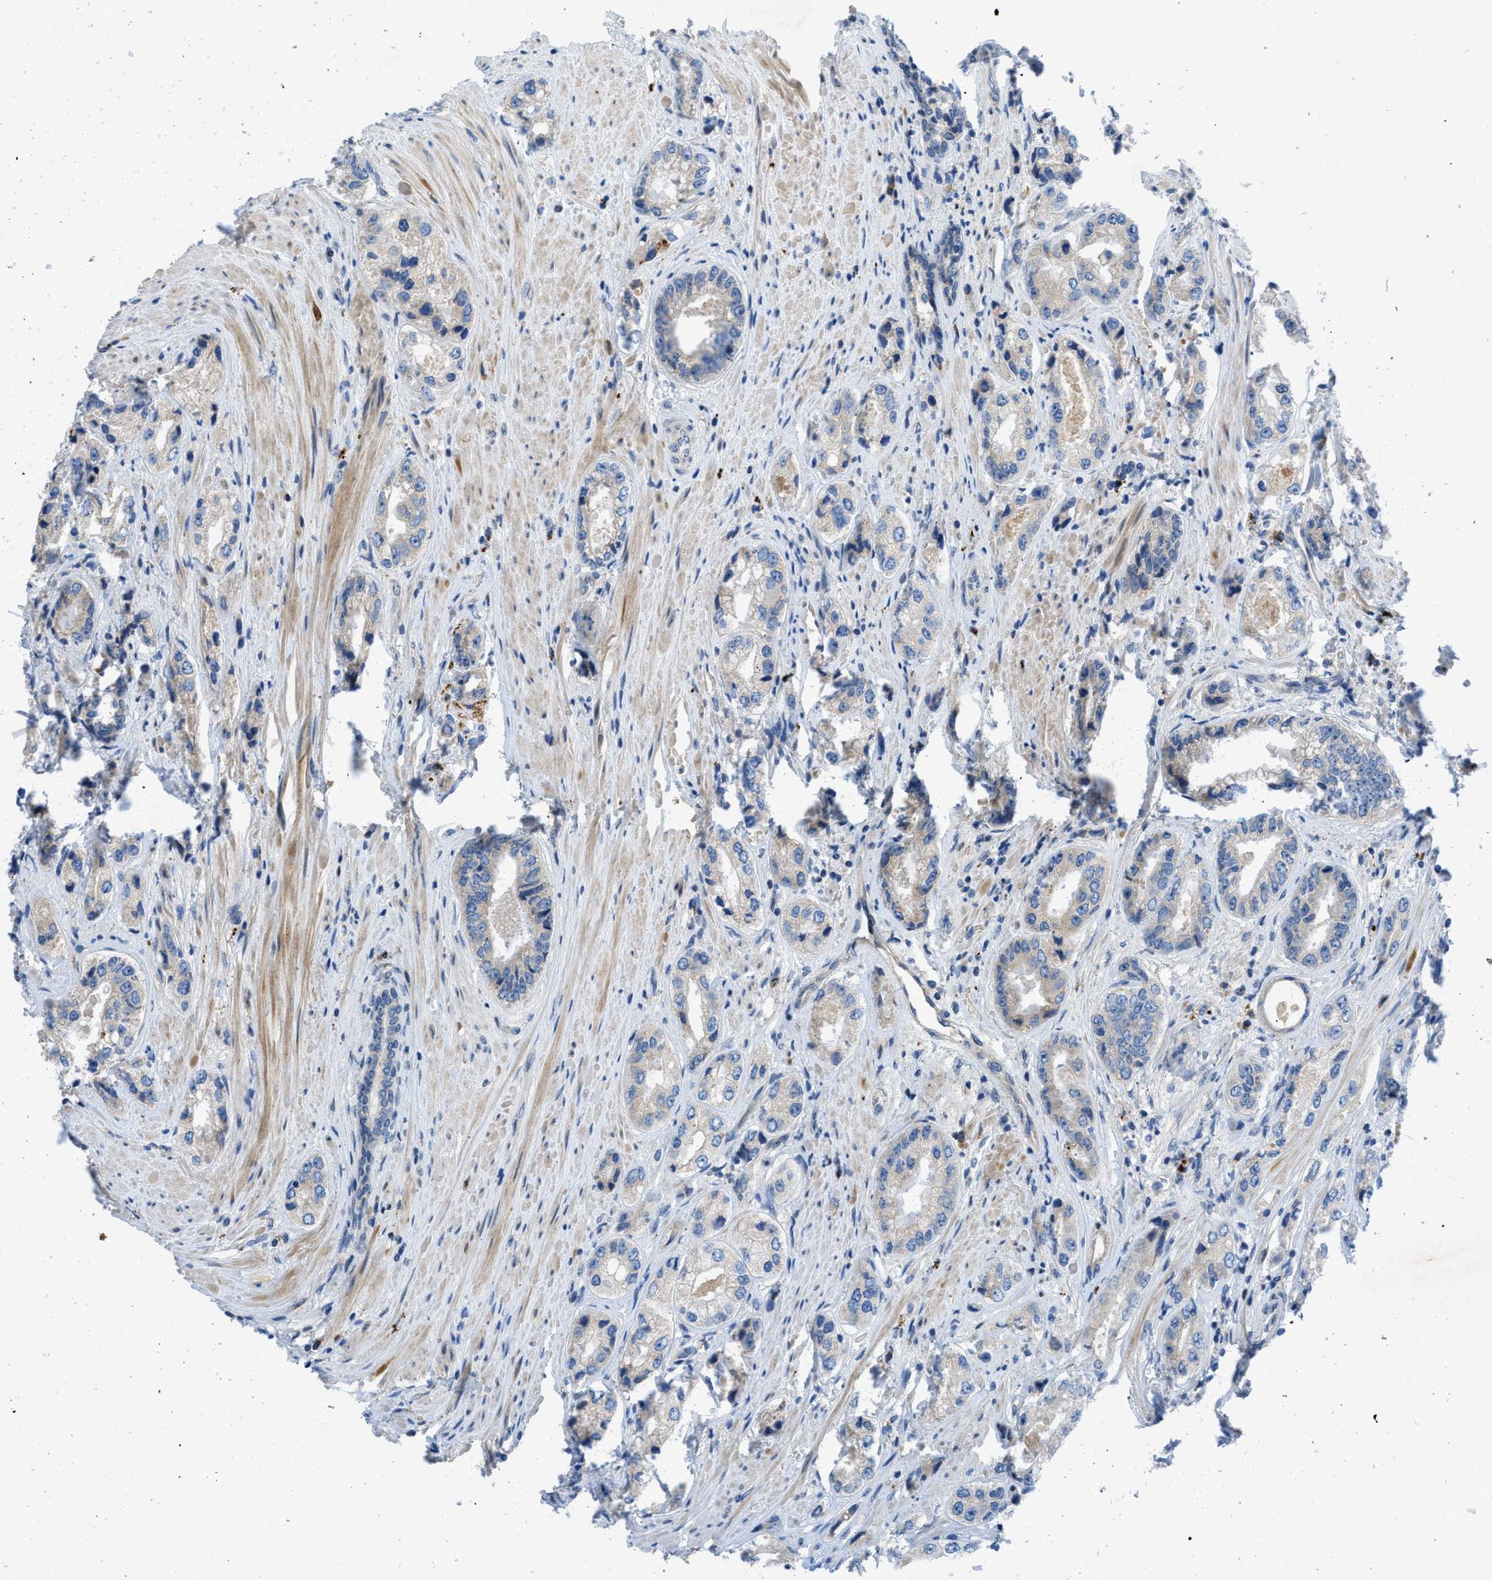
{"staining": {"intensity": "negative", "quantity": "none", "location": "none"}, "tissue": "prostate cancer", "cell_type": "Tumor cells", "image_type": "cancer", "snomed": [{"axis": "morphology", "description": "Adenocarcinoma, High grade"}, {"axis": "topography", "description": "Prostate"}], "caption": "The histopathology image exhibits no staining of tumor cells in prostate high-grade adenocarcinoma. Brightfield microscopy of IHC stained with DAB (3,3'-diaminobenzidine) (brown) and hematoxylin (blue), captured at high magnification.", "gene": "TMEM248", "patient": {"sex": "male", "age": 61}}